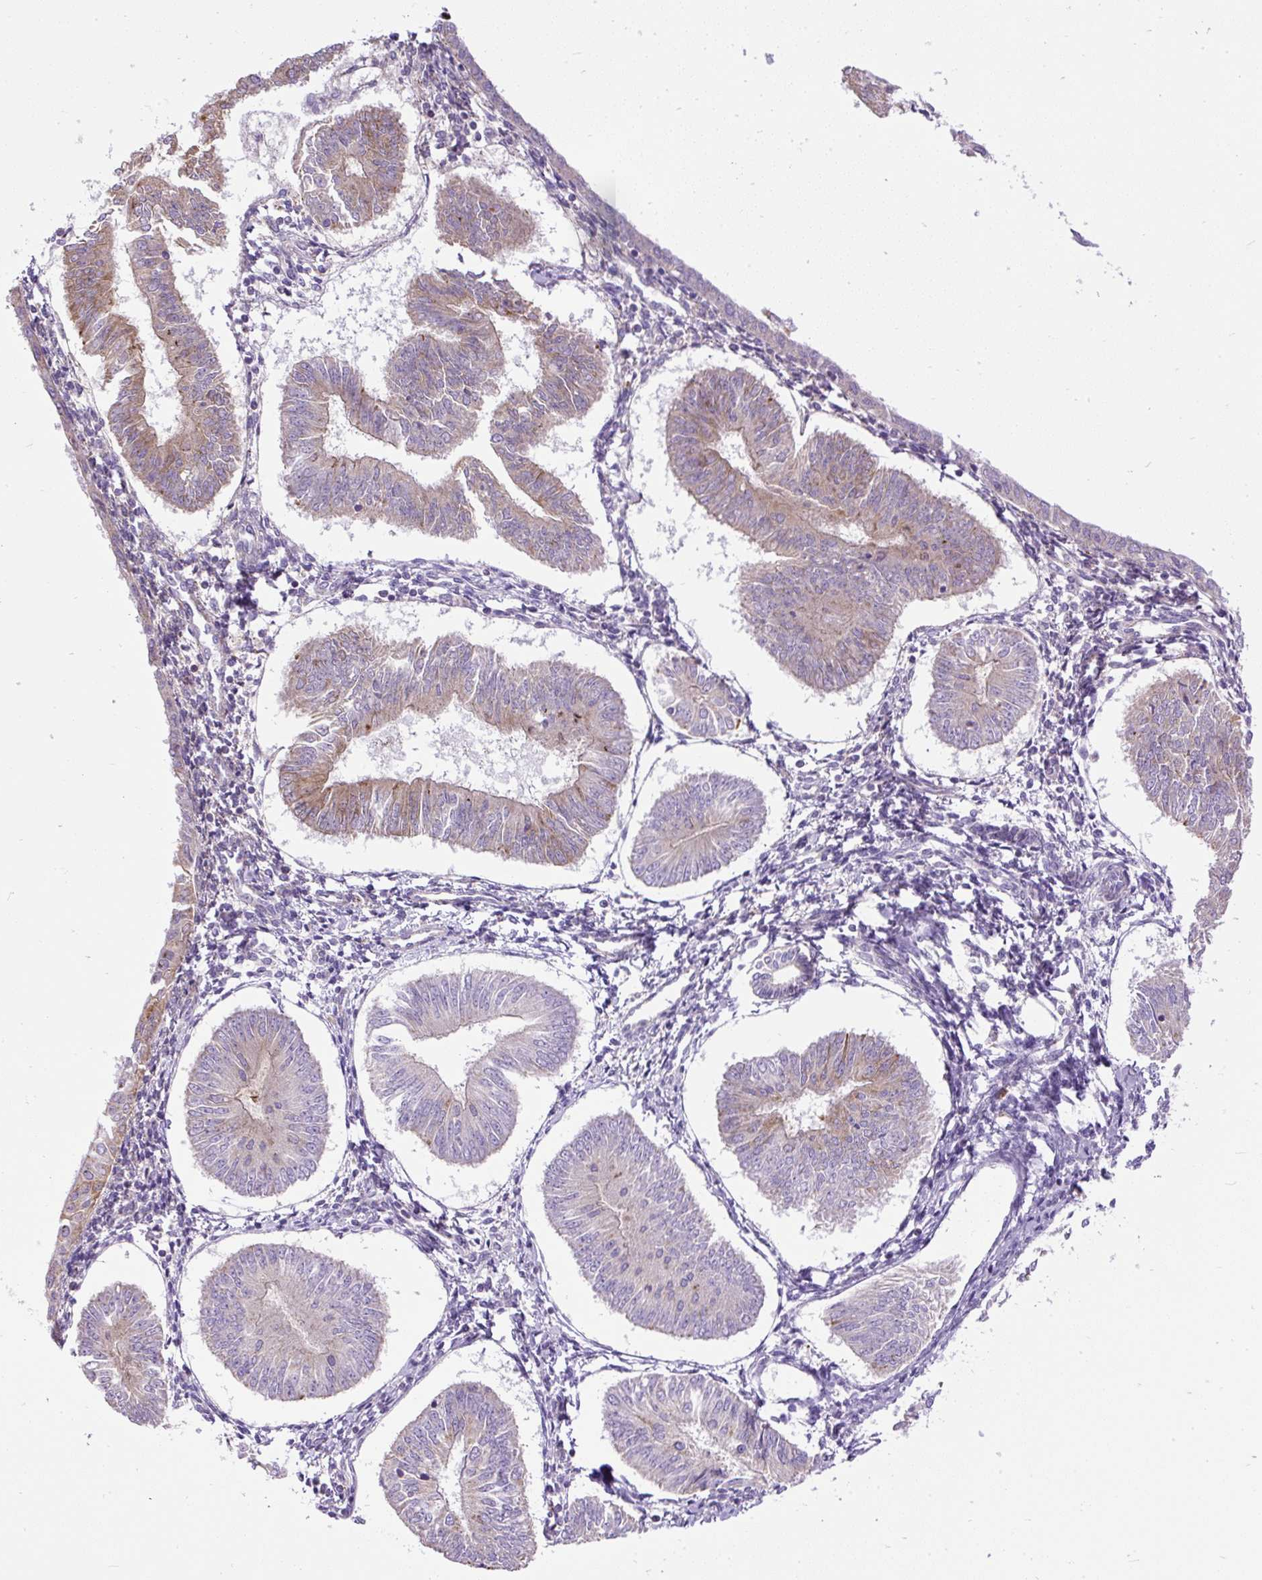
{"staining": {"intensity": "moderate", "quantity": "<25%", "location": "cytoplasmic/membranous"}, "tissue": "endometrial cancer", "cell_type": "Tumor cells", "image_type": "cancer", "snomed": [{"axis": "morphology", "description": "Adenocarcinoma, NOS"}, {"axis": "topography", "description": "Endometrium"}], "caption": "Immunohistochemical staining of human adenocarcinoma (endometrial) demonstrates moderate cytoplasmic/membranous protein positivity in about <25% of tumor cells.", "gene": "CFAP47", "patient": {"sex": "female", "age": 58}}